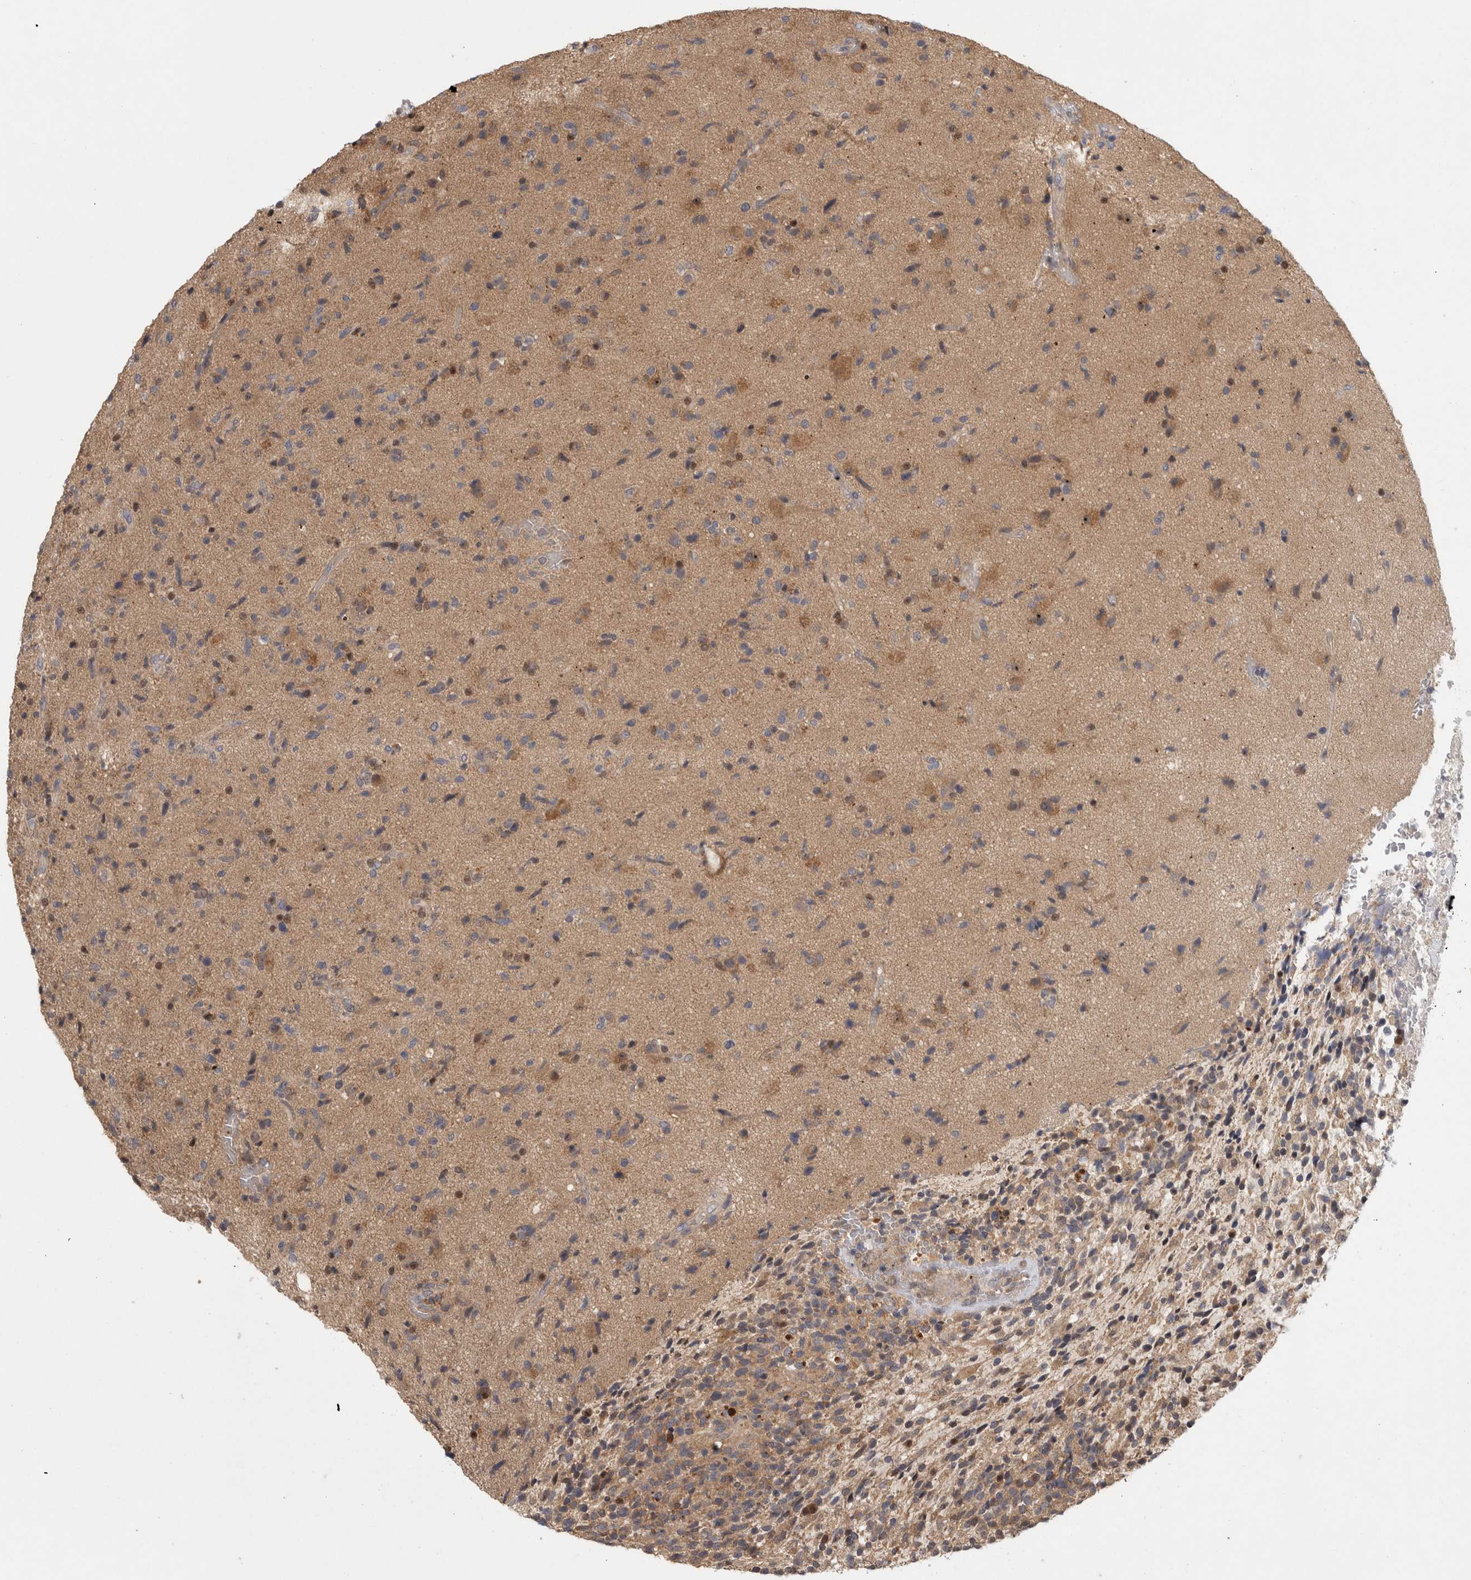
{"staining": {"intensity": "moderate", "quantity": "<25%", "location": "cytoplasmic/membranous,nuclear"}, "tissue": "glioma", "cell_type": "Tumor cells", "image_type": "cancer", "snomed": [{"axis": "morphology", "description": "Glioma, malignant, High grade"}, {"axis": "topography", "description": "Brain"}], "caption": "This image demonstrates IHC staining of glioma, with low moderate cytoplasmic/membranous and nuclear positivity in approximately <25% of tumor cells.", "gene": "PIGP", "patient": {"sex": "male", "age": 72}}